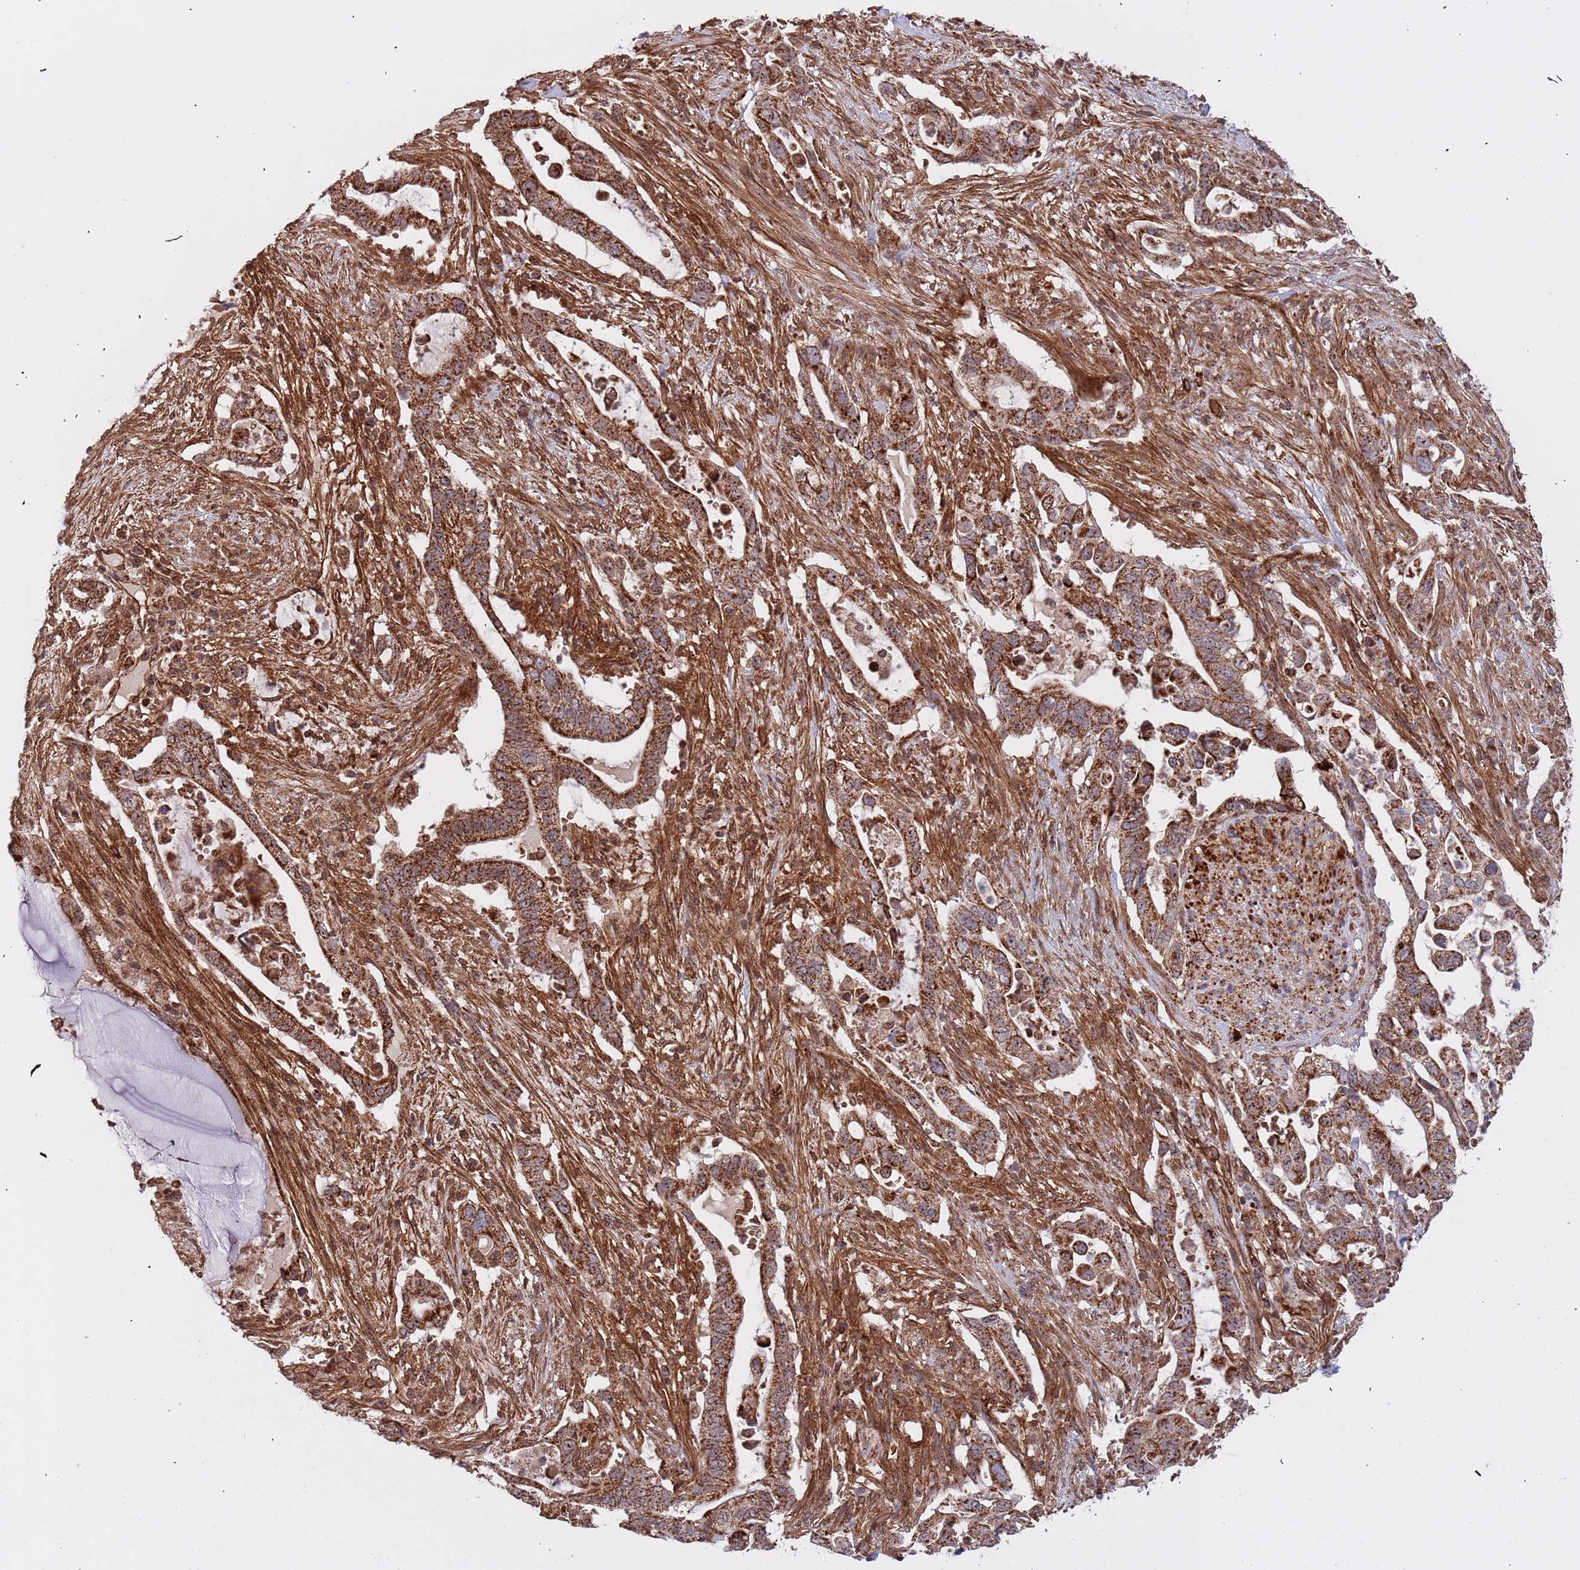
{"staining": {"intensity": "strong", "quantity": ">75%", "location": "cytoplasmic/membranous"}, "tissue": "pancreatic cancer", "cell_type": "Tumor cells", "image_type": "cancer", "snomed": [{"axis": "morphology", "description": "Adenocarcinoma, NOS"}, {"axis": "topography", "description": "Pancreas"}], "caption": "Immunohistochemistry histopathology image of neoplastic tissue: pancreatic adenocarcinoma stained using immunohistochemistry reveals high levels of strong protein expression localized specifically in the cytoplasmic/membranous of tumor cells, appearing as a cytoplasmic/membranous brown color.", "gene": "DCHS1", "patient": {"sex": "female", "age": 72}}